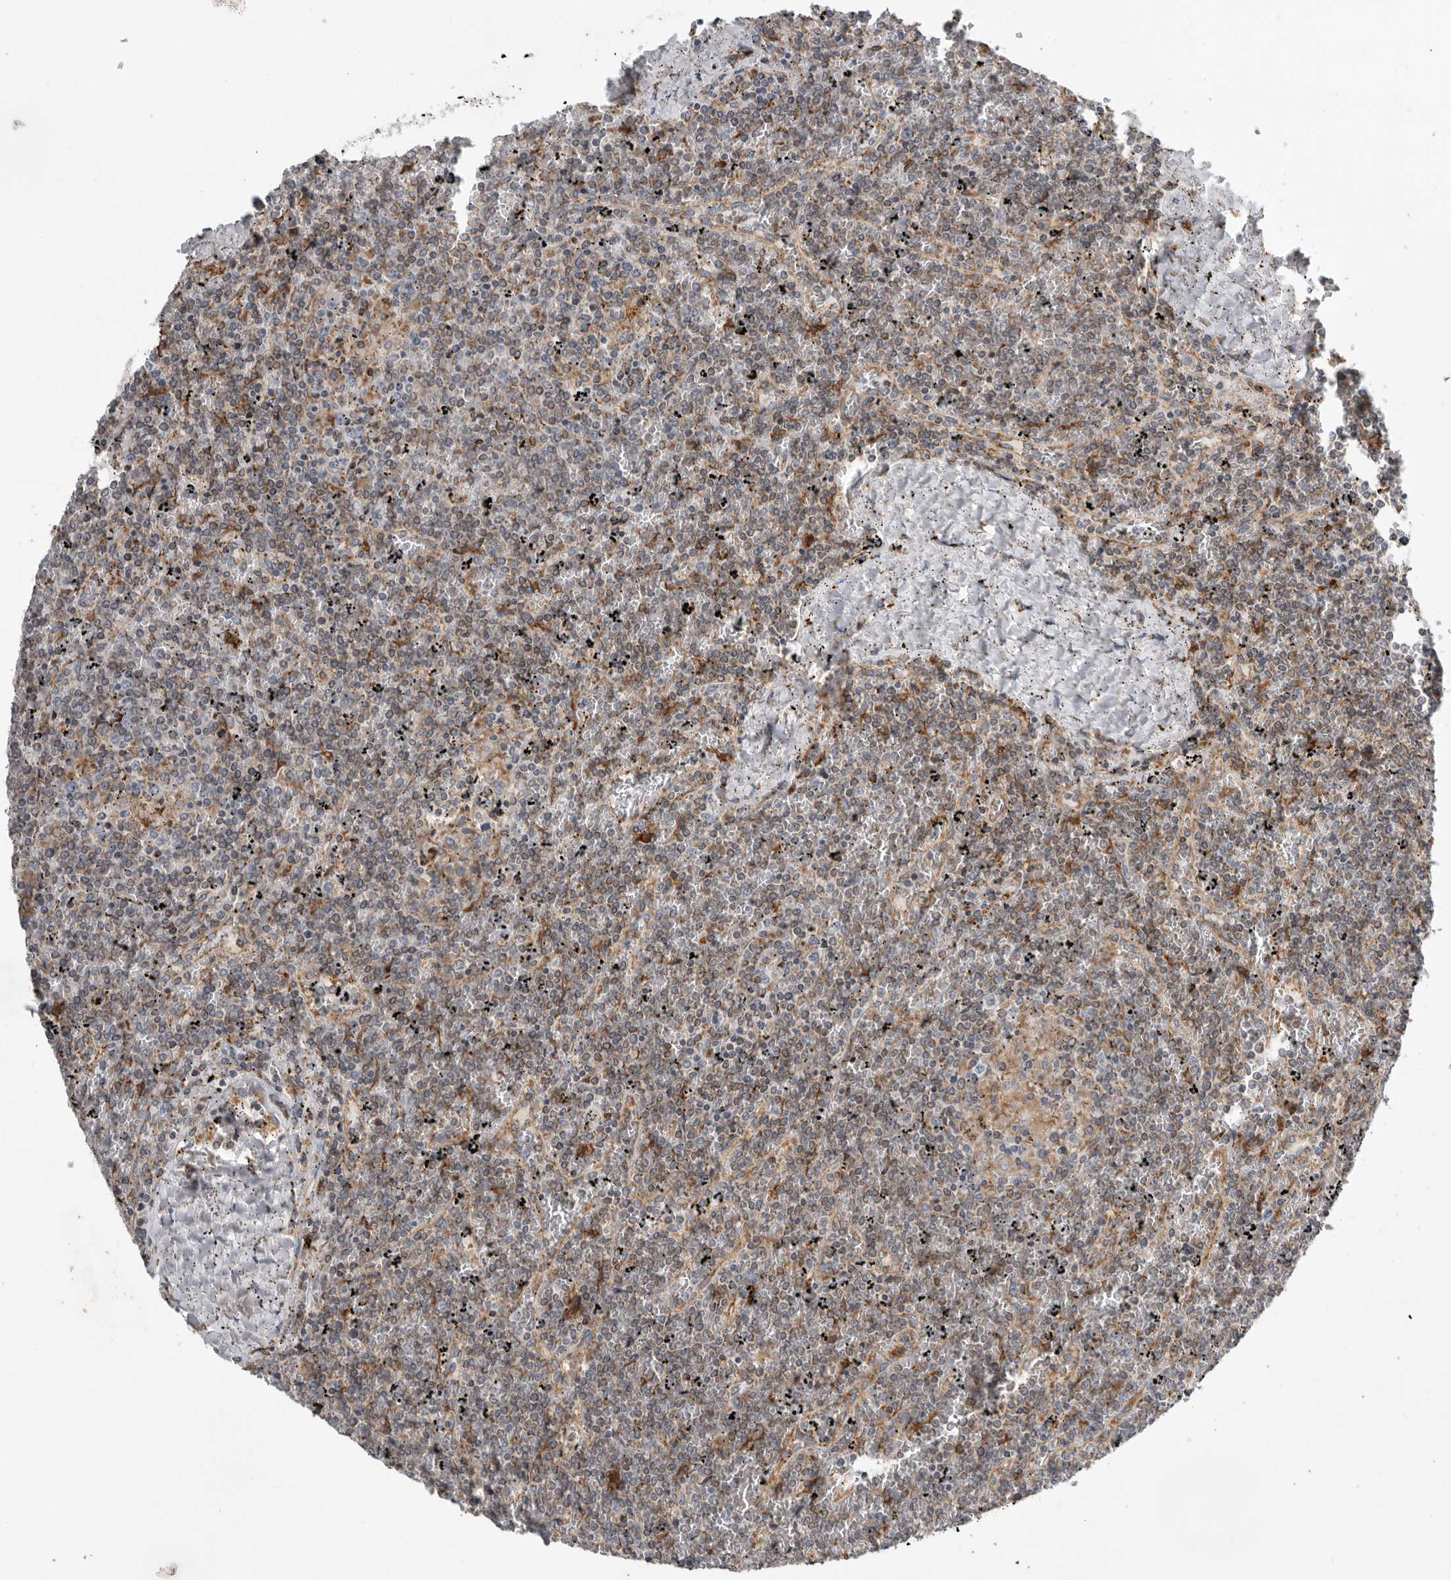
{"staining": {"intensity": "negative", "quantity": "none", "location": "none"}, "tissue": "lymphoma", "cell_type": "Tumor cells", "image_type": "cancer", "snomed": [{"axis": "morphology", "description": "Malignant lymphoma, non-Hodgkin's type, Low grade"}, {"axis": "topography", "description": "Spleen"}], "caption": "Human malignant lymphoma, non-Hodgkin's type (low-grade) stained for a protein using IHC exhibits no expression in tumor cells.", "gene": "GANAB", "patient": {"sex": "female", "age": 19}}